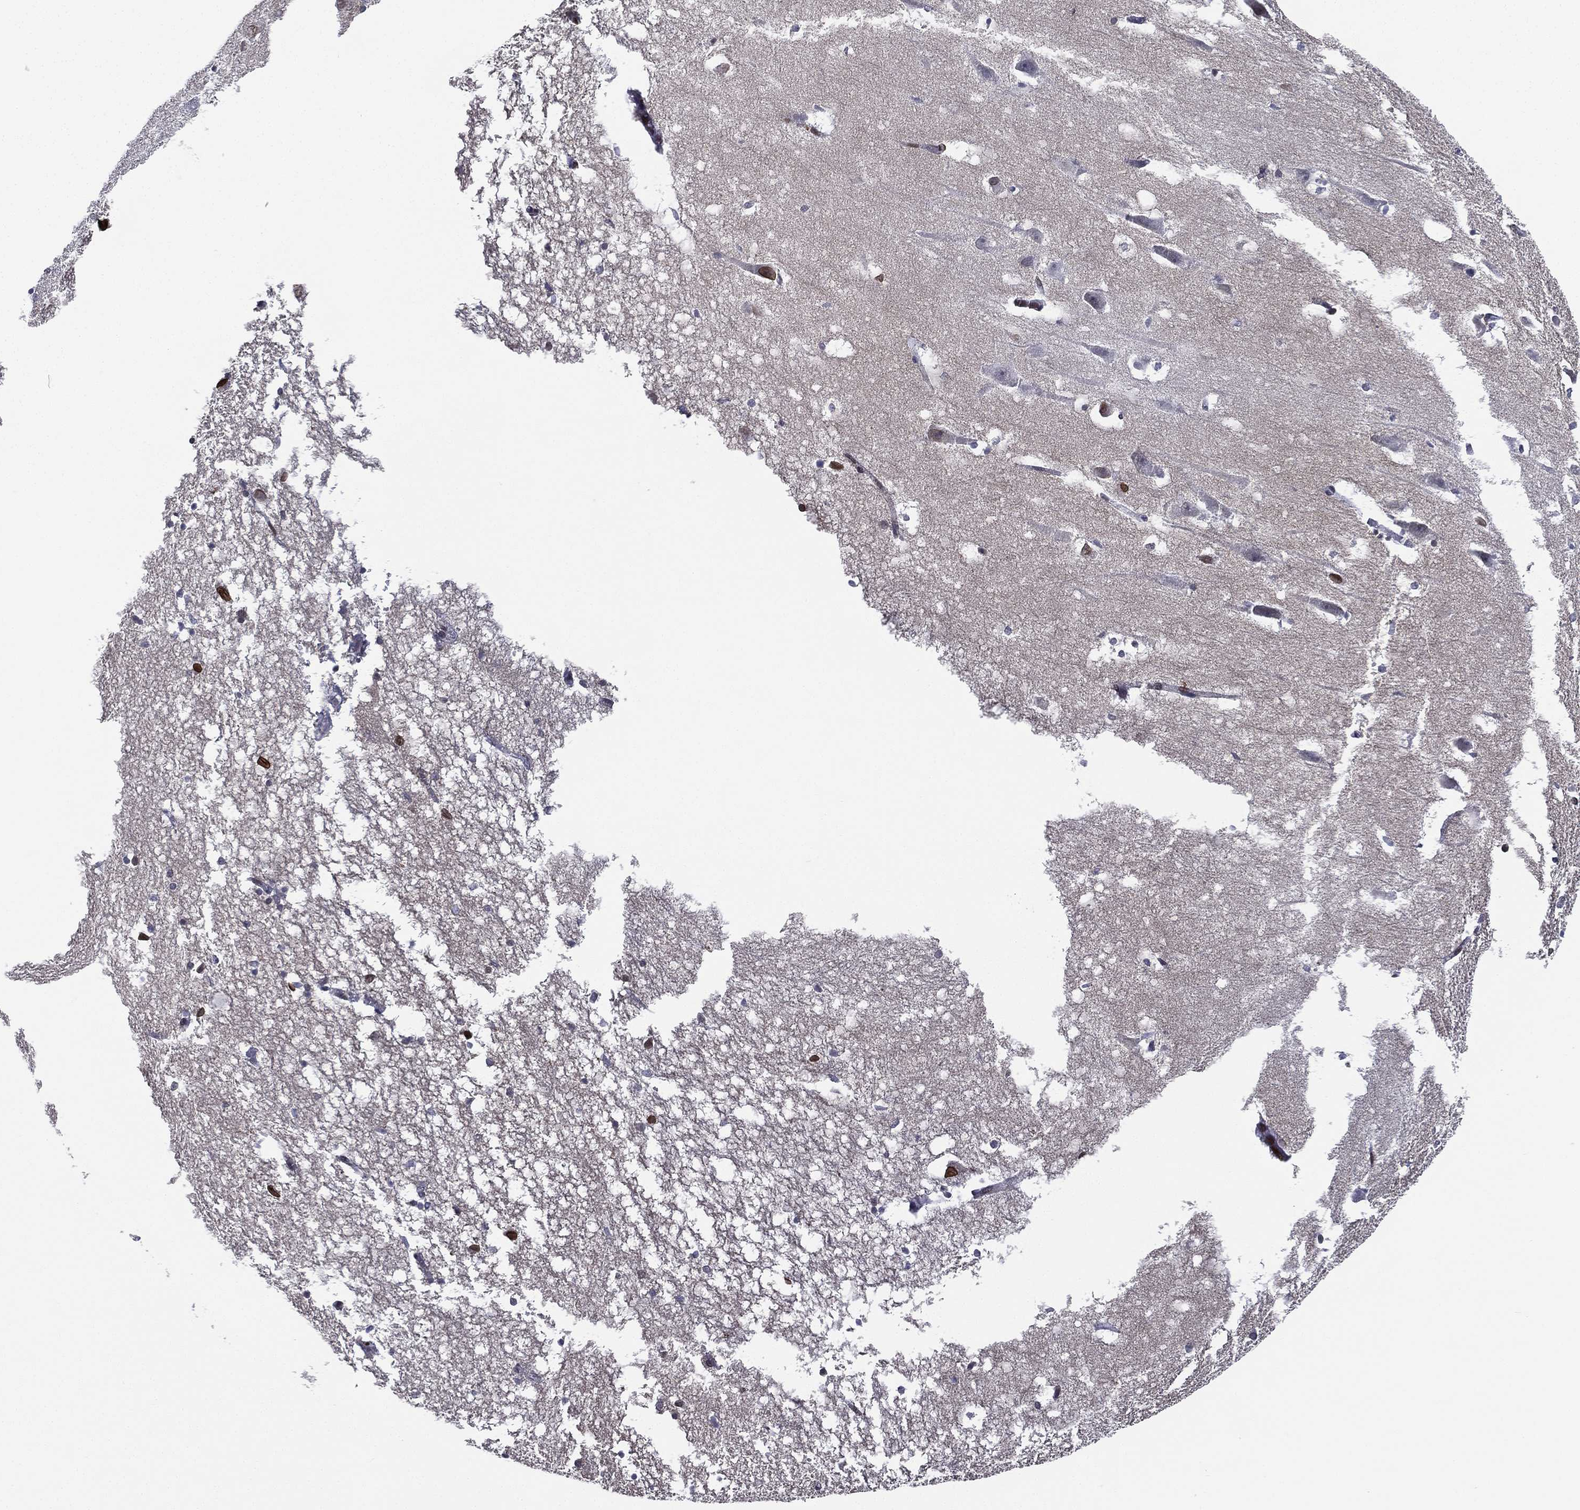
{"staining": {"intensity": "strong", "quantity": "<25%", "location": "nuclear"}, "tissue": "hippocampus", "cell_type": "Glial cells", "image_type": "normal", "snomed": [{"axis": "morphology", "description": "Normal tissue, NOS"}, {"axis": "topography", "description": "Lateral ventricle wall"}, {"axis": "topography", "description": "Hippocampus"}], "caption": "Benign hippocampus exhibits strong nuclear staining in approximately <25% of glial cells, visualized by immunohistochemistry. (DAB IHC with brightfield microscopy, high magnification).", "gene": "LMNB1", "patient": {"sex": "female", "age": 63}}